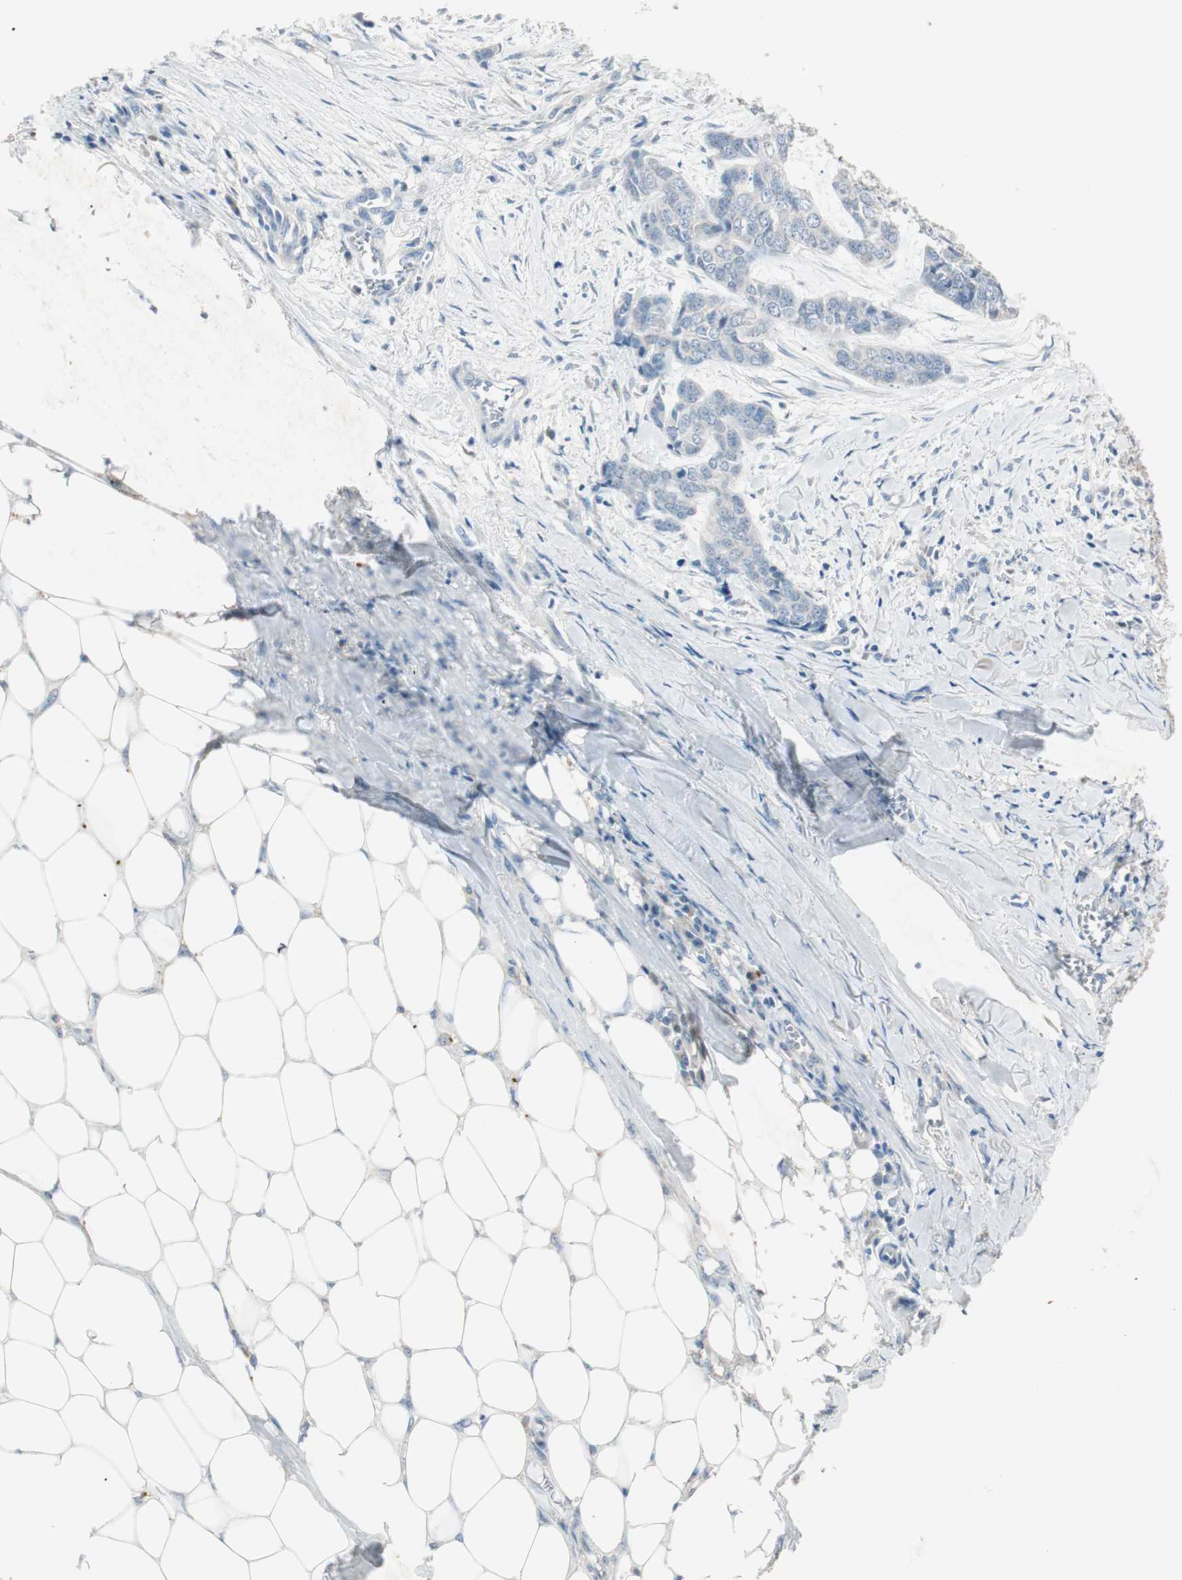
{"staining": {"intensity": "negative", "quantity": "none", "location": "none"}, "tissue": "skin cancer", "cell_type": "Tumor cells", "image_type": "cancer", "snomed": [{"axis": "morphology", "description": "Basal cell carcinoma"}, {"axis": "topography", "description": "Skin"}], "caption": "Immunohistochemistry of basal cell carcinoma (skin) displays no positivity in tumor cells. (Stains: DAB IHC with hematoxylin counter stain, Microscopy: brightfield microscopy at high magnification).", "gene": "KHK", "patient": {"sex": "female", "age": 64}}